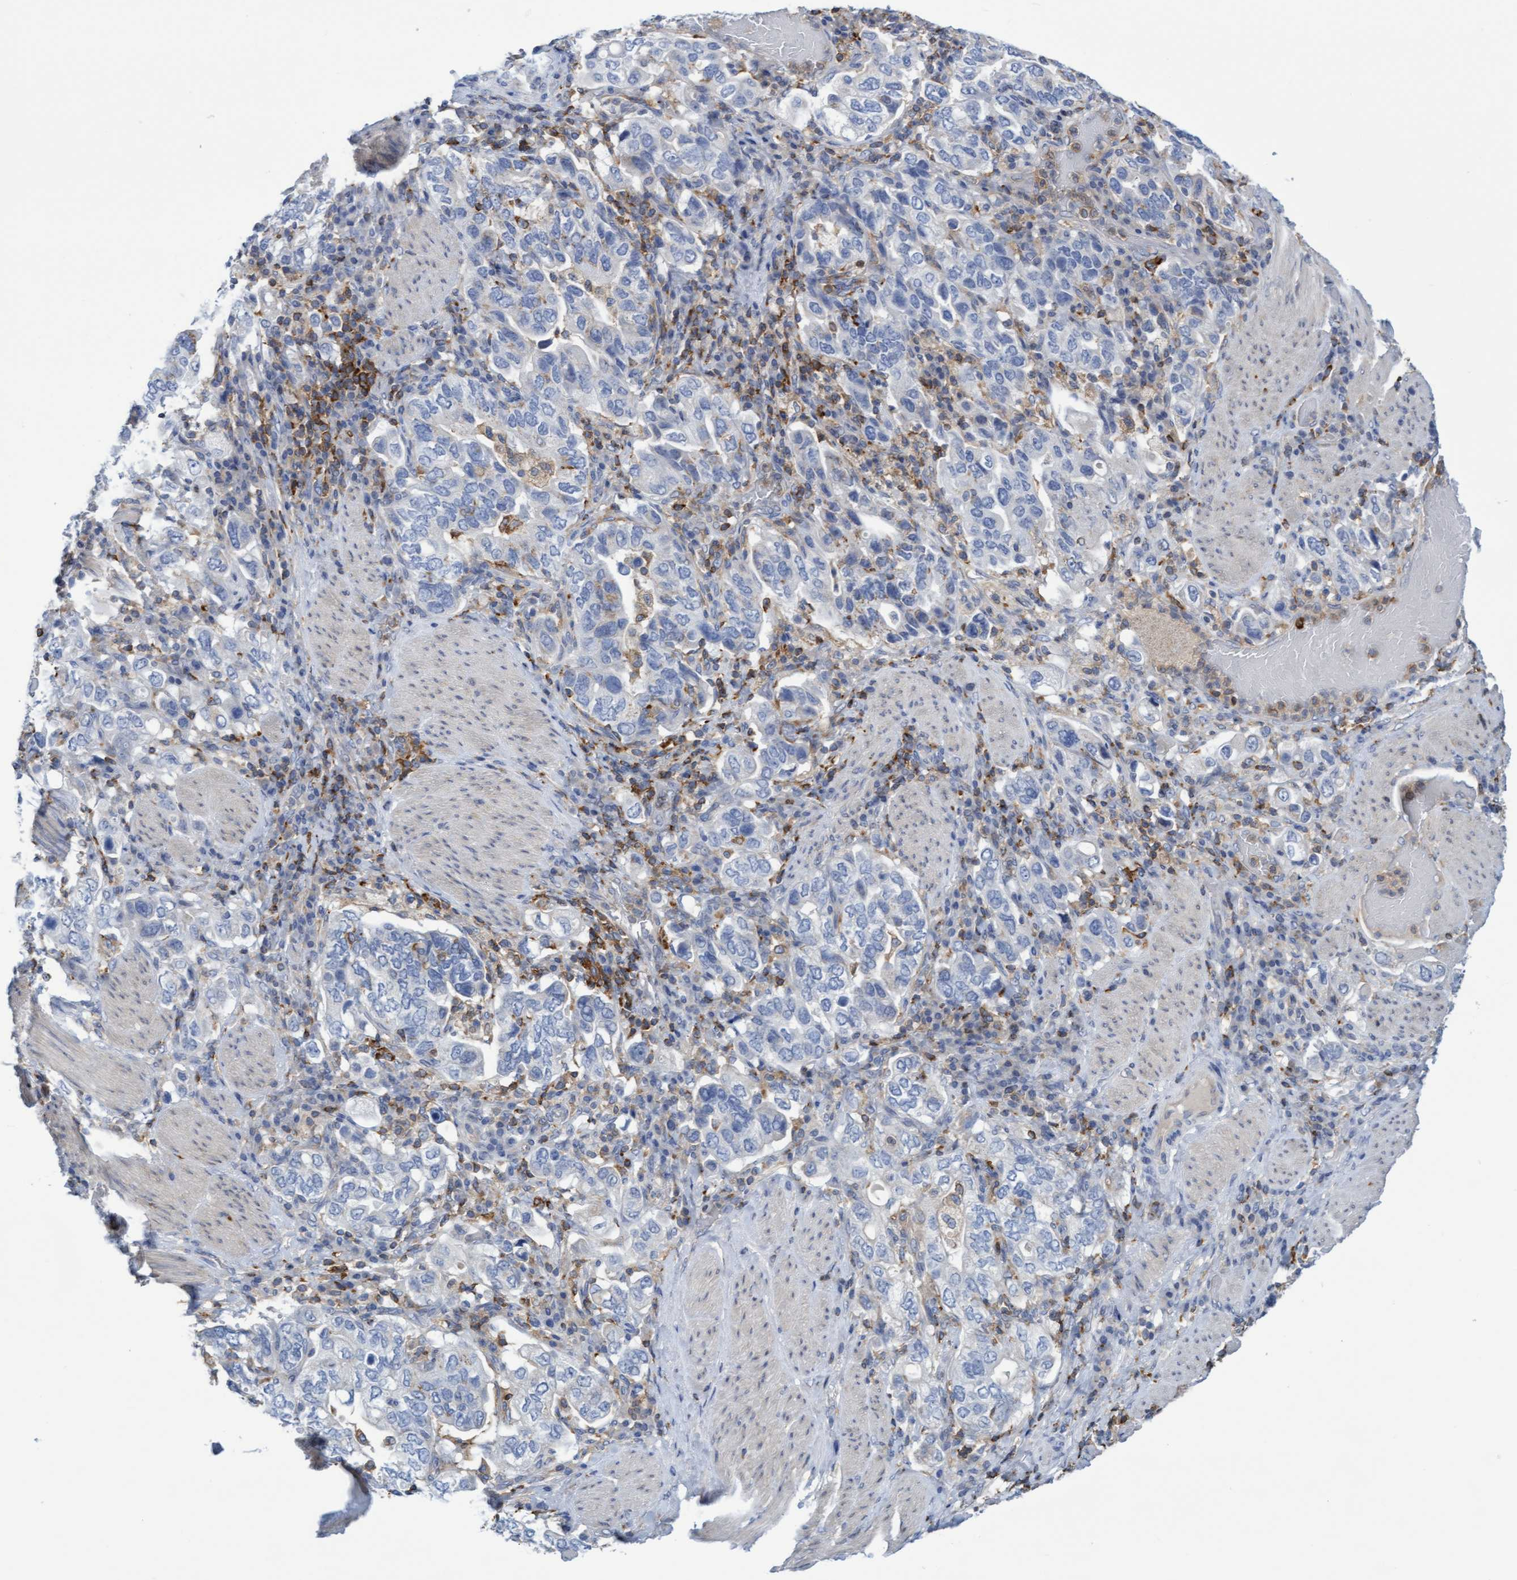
{"staining": {"intensity": "negative", "quantity": "none", "location": "none"}, "tissue": "stomach cancer", "cell_type": "Tumor cells", "image_type": "cancer", "snomed": [{"axis": "morphology", "description": "Adenocarcinoma, NOS"}, {"axis": "topography", "description": "Stomach, upper"}], "caption": "Immunohistochemistry image of human adenocarcinoma (stomach) stained for a protein (brown), which displays no staining in tumor cells.", "gene": "FNBP1", "patient": {"sex": "male", "age": 62}}